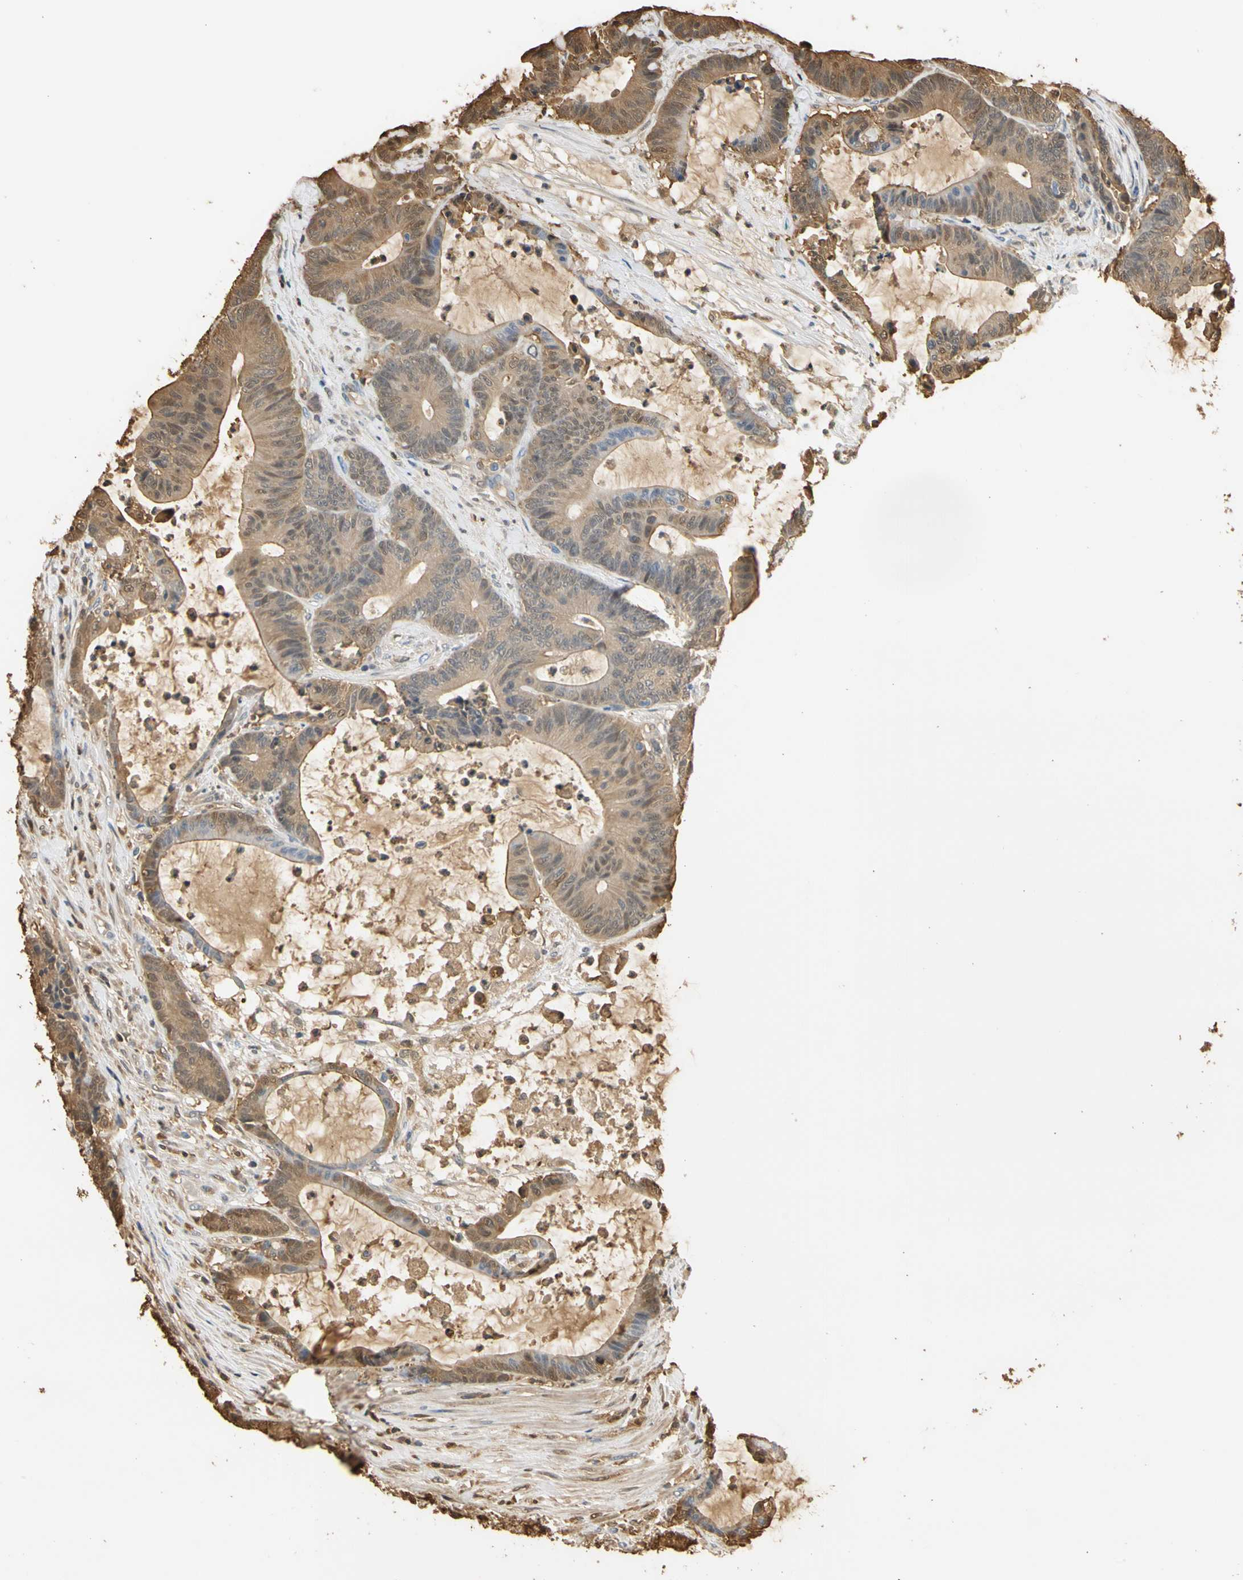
{"staining": {"intensity": "moderate", "quantity": ">75%", "location": "cytoplasmic/membranous,nuclear"}, "tissue": "colorectal cancer", "cell_type": "Tumor cells", "image_type": "cancer", "snomed": [{"axis": "morphology", "description": "Adenocarcinoma, NOS"}, {"axis": "topography", "description": "Colon"}], "caption": "Colorectal adenocarcinoma stained for a protein demonstrates moderate cytoplasmic/membranous and nuclear positivity in tumor cells.", "gene": "S100A6", "patient": {"sex": "female", "age": 84}}